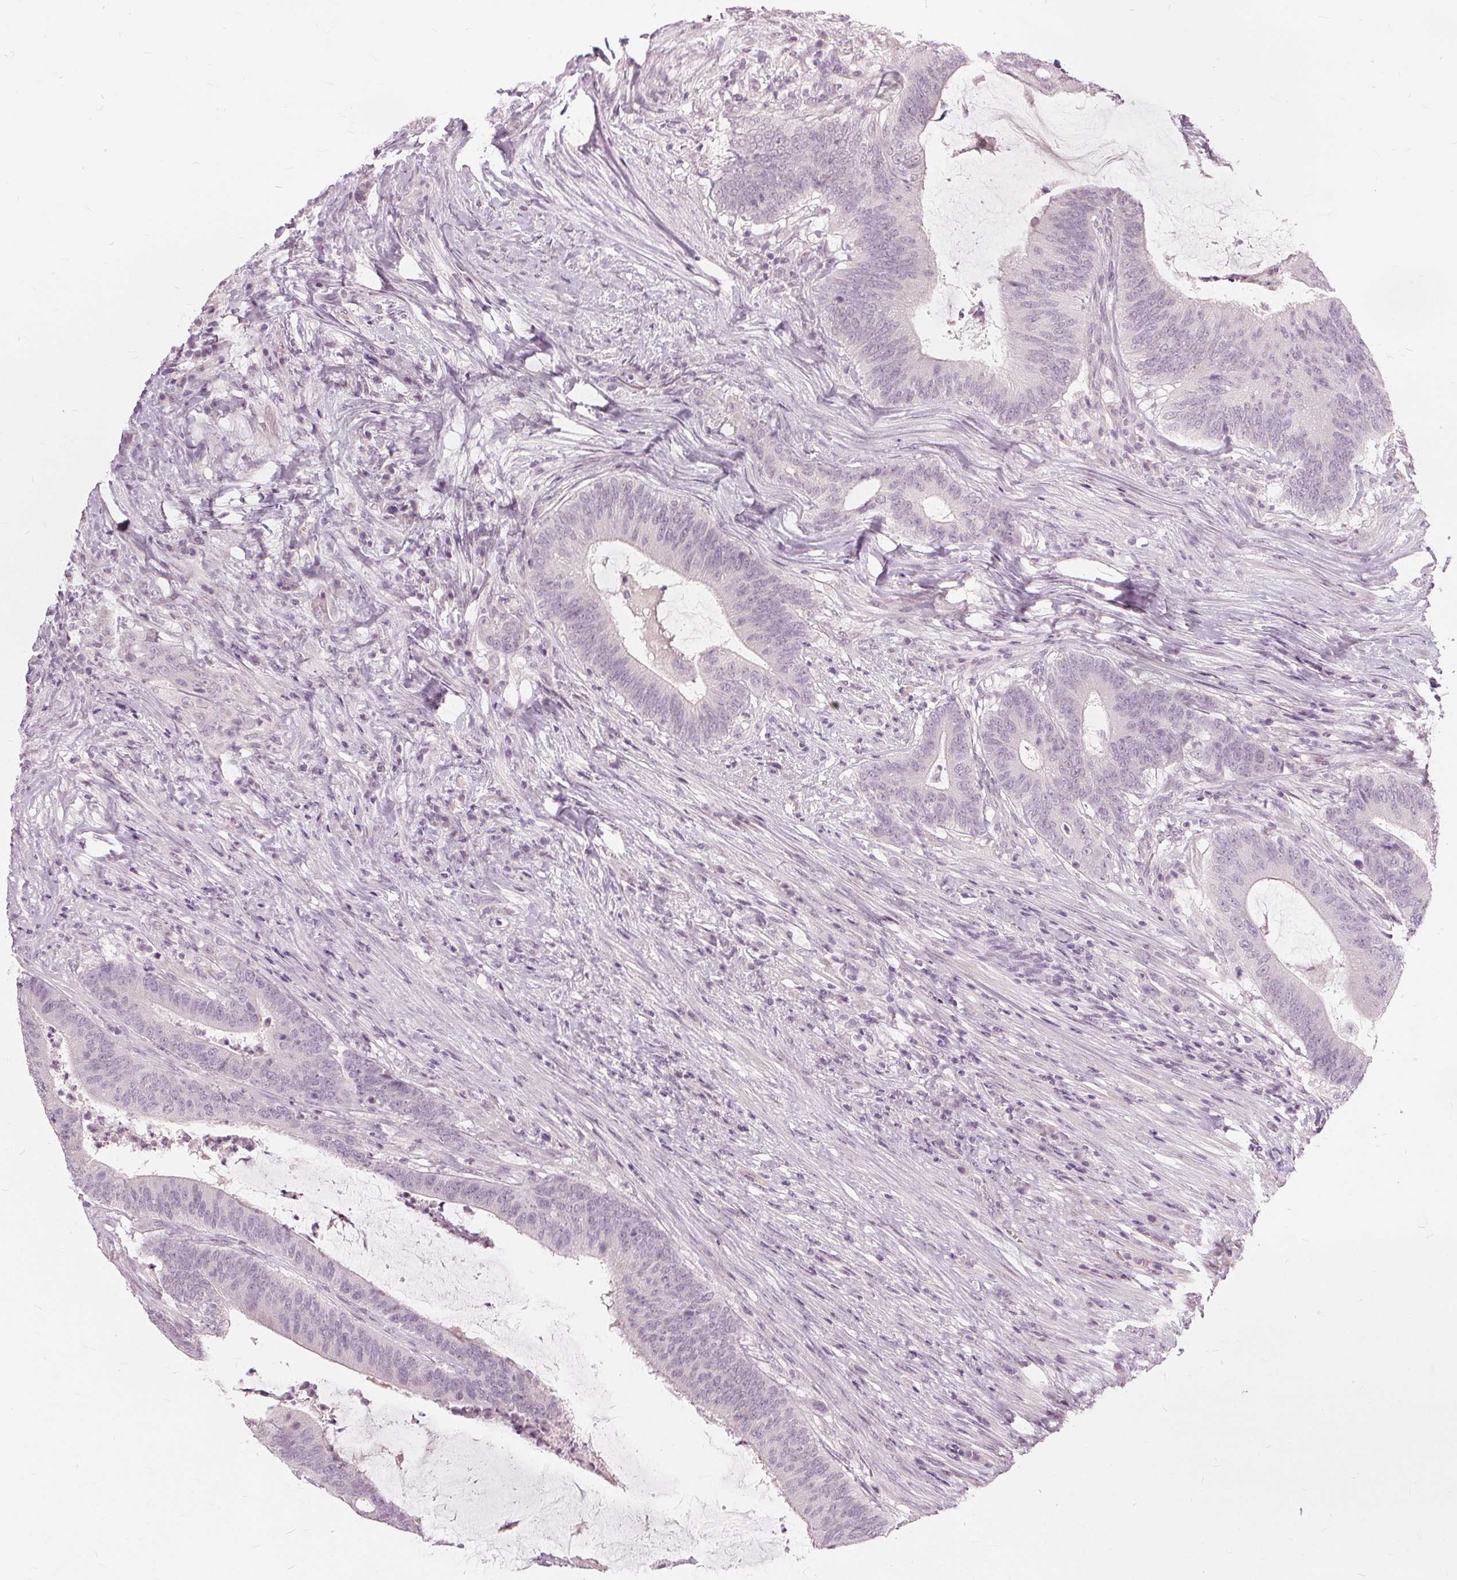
{"staining": {"intensity": "negative", "quantity": "none", "location": "none"}, "tissue": "colorectal cancer", "cell_type": "Tumor cells", "image_type": "cancer", "snomed": [{"axis": "morphology", "description": "Adenocarcinoma, NOS"}, {"axis": "topography", "description": "Colon"}], "caption": "Immunohistochemical staining of human colorectal cancer (adenocarcinoma) displays no significant expression in tumor cells.", "gene": "SFTPD", "patient": {"sex": "female", "age": 43}}